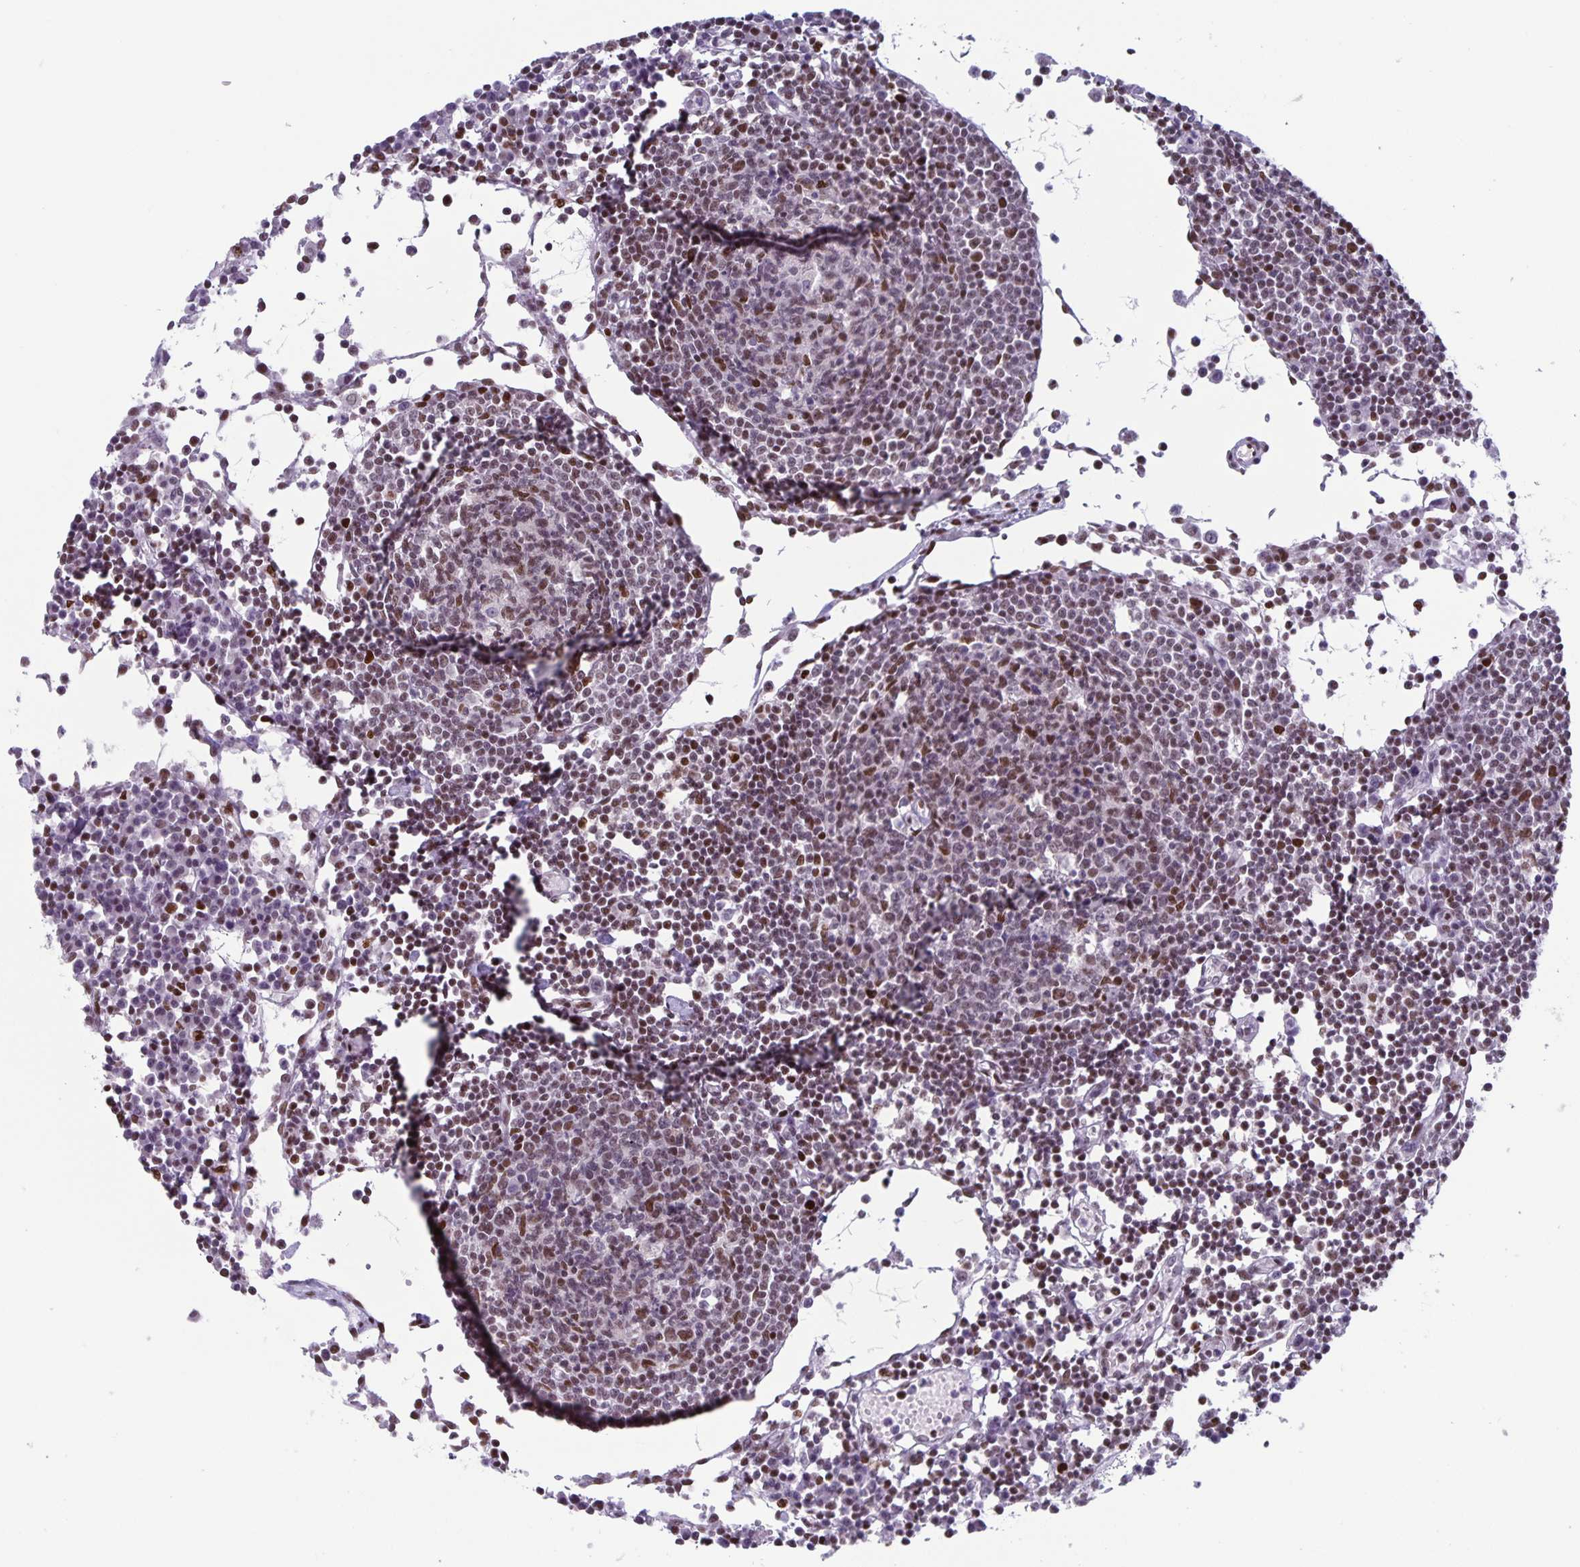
{"staining": {"intensity": "moderate", "quantity": ">75%", "location": "nuclear"}, "tissue": "lymph node", "cell_type": "Germinal center cells", "image_type": "normal", "snomed": [{"axis": "morphology", "description": "Normal tissue, NOS"}, {"axis": "topography", "description": "Lymph node"}], "caption": "Brown immunohistochemical staining in benign human lymph node displays moderate nuclear expression in about >75% of germinal center cells.", "gene": "JUND", "patient": {"sex": "female", "age": 78}}